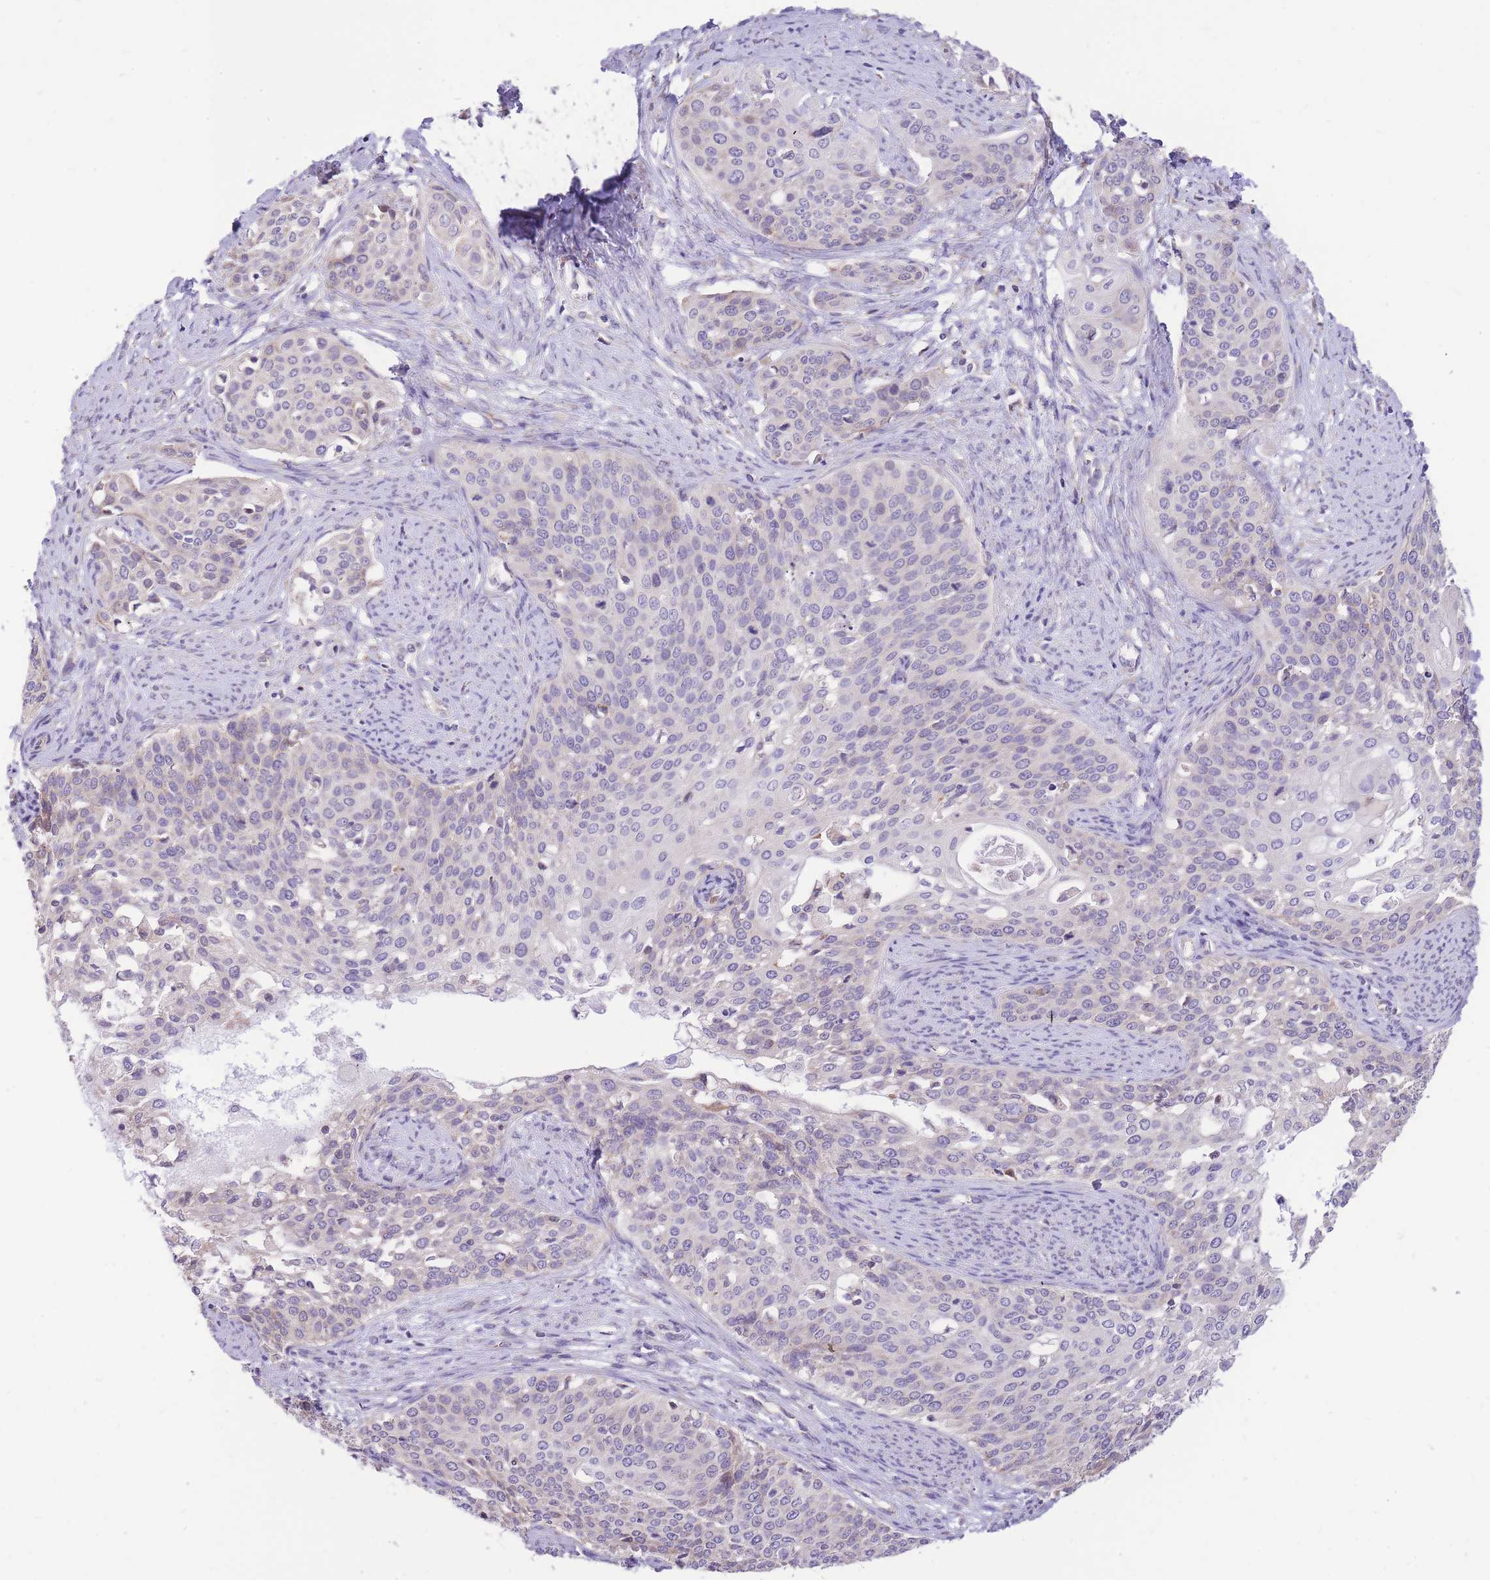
{"staining": {"intensity": "negative", "quantity": "none", "location": "none"}, "tissue": "cervical cancer", "cell_type": "Tumor cells", "image_type": "cancer", "snomed": [{"axis": "morphology", "description": "Squamous cell carcinoma, NOS"}, {"axis": "topography", "description": "Cervix"}], "caption": "Cervical squamous cell carcinoma stained for a protein using IHC demonstrates no positivity tumor cells.", "gene": "TOPAZ1", "patient": {"sex": "female", "age": 44}}